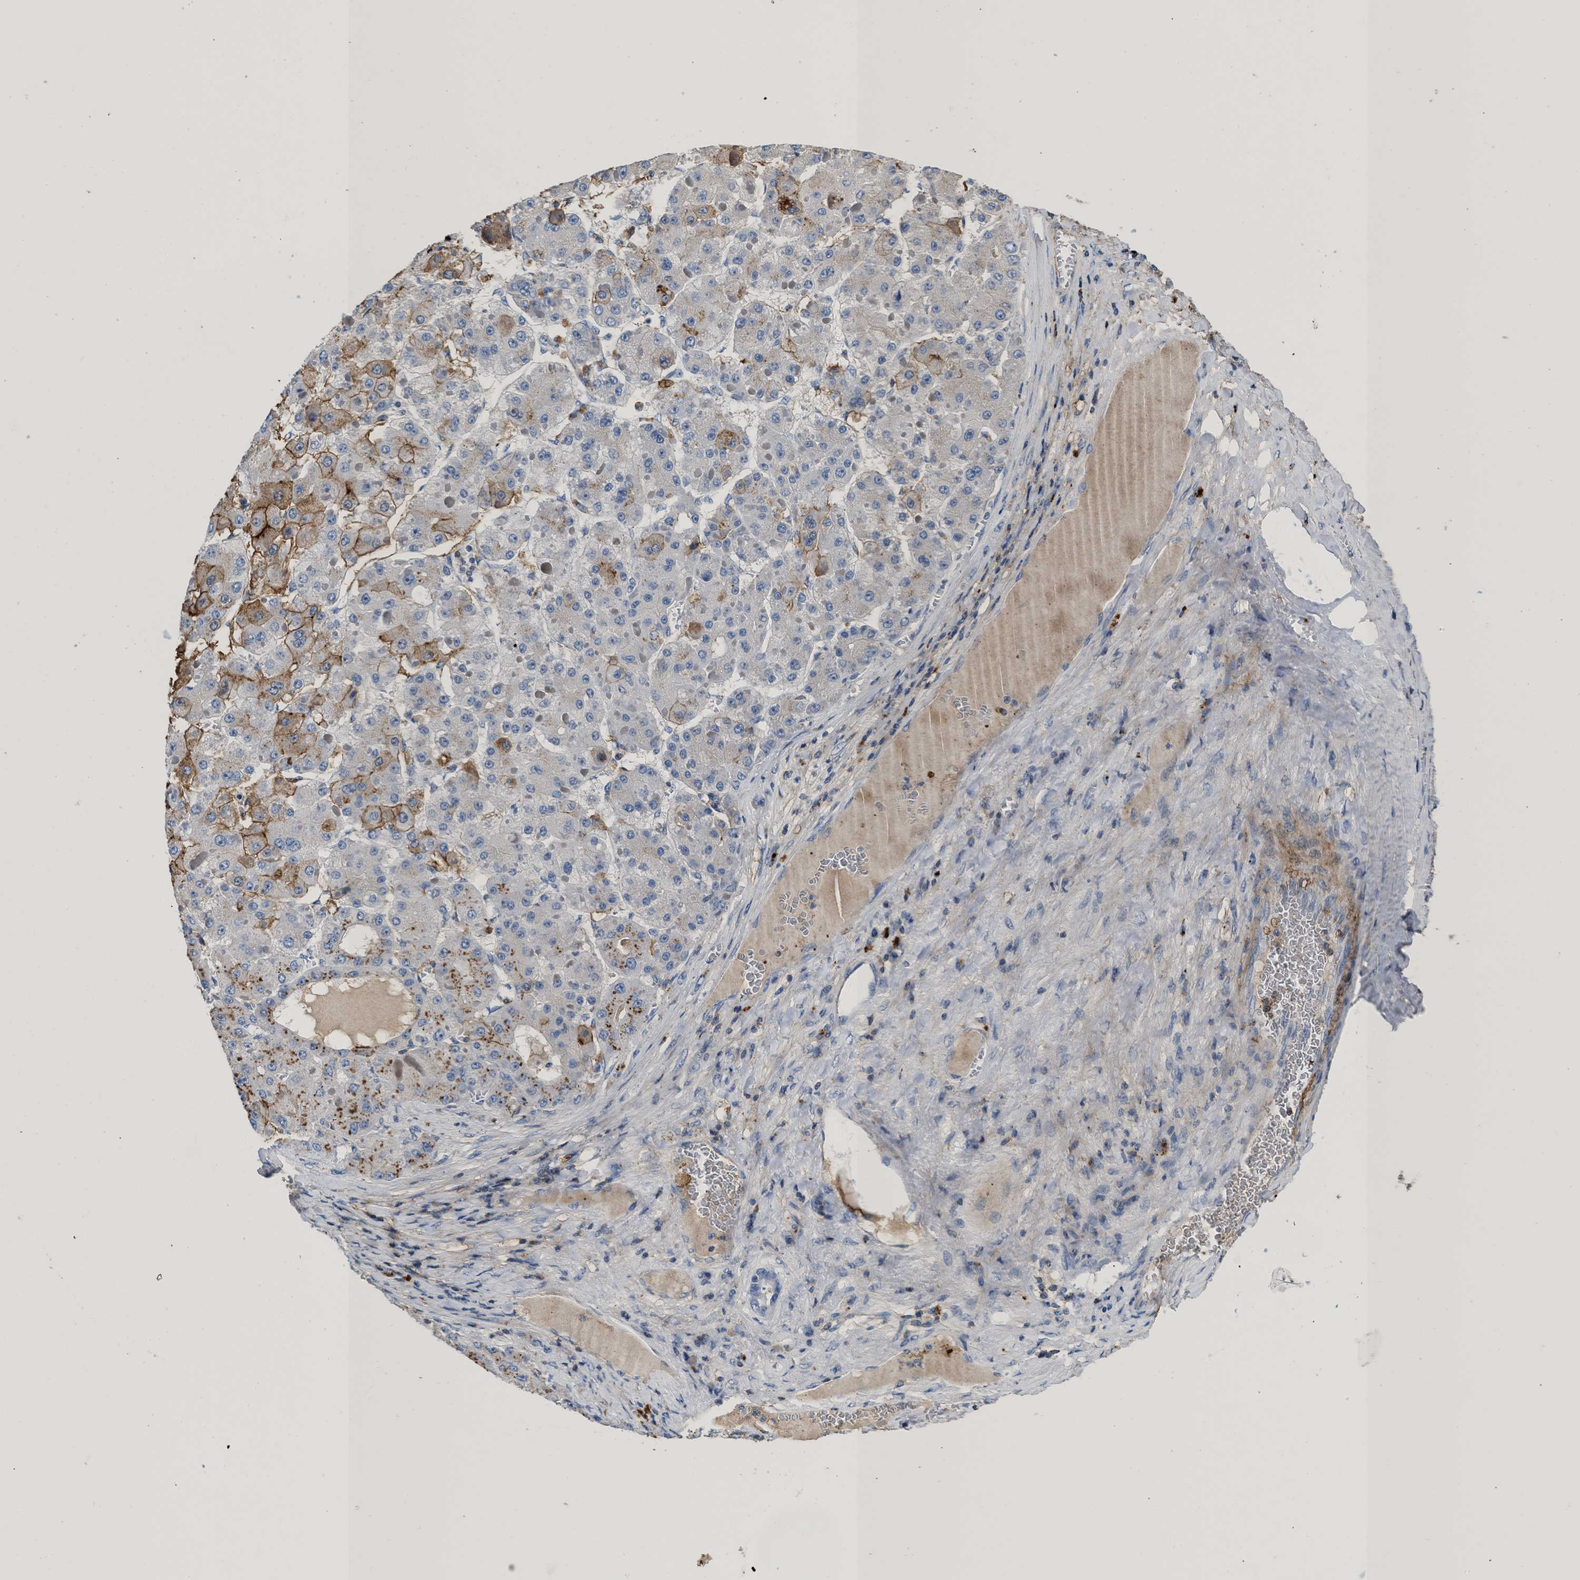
{"staining": {"intensity": "moderate", "quantity": "25%-75%", "location": "cytoplasmic/membranous"}, "tissue": "liver cancer", "cell_type": "Tumor cells", "image_type": "cancer", "snomed": [{"axis": "morphology", "description": "Carcinoma, Hepatocellular, NOS"}, {"axis": "topography", "description": "Liver"}], "caption": "Brown immunohistochemical staining in liver hepatocellular carcinoma demonstrates moderate cytoplasmic/membranous expression in about 25%-75% of tumor cells.", "gene": "KCNQ4", "patient": {"sex": "female", "age": 73}}